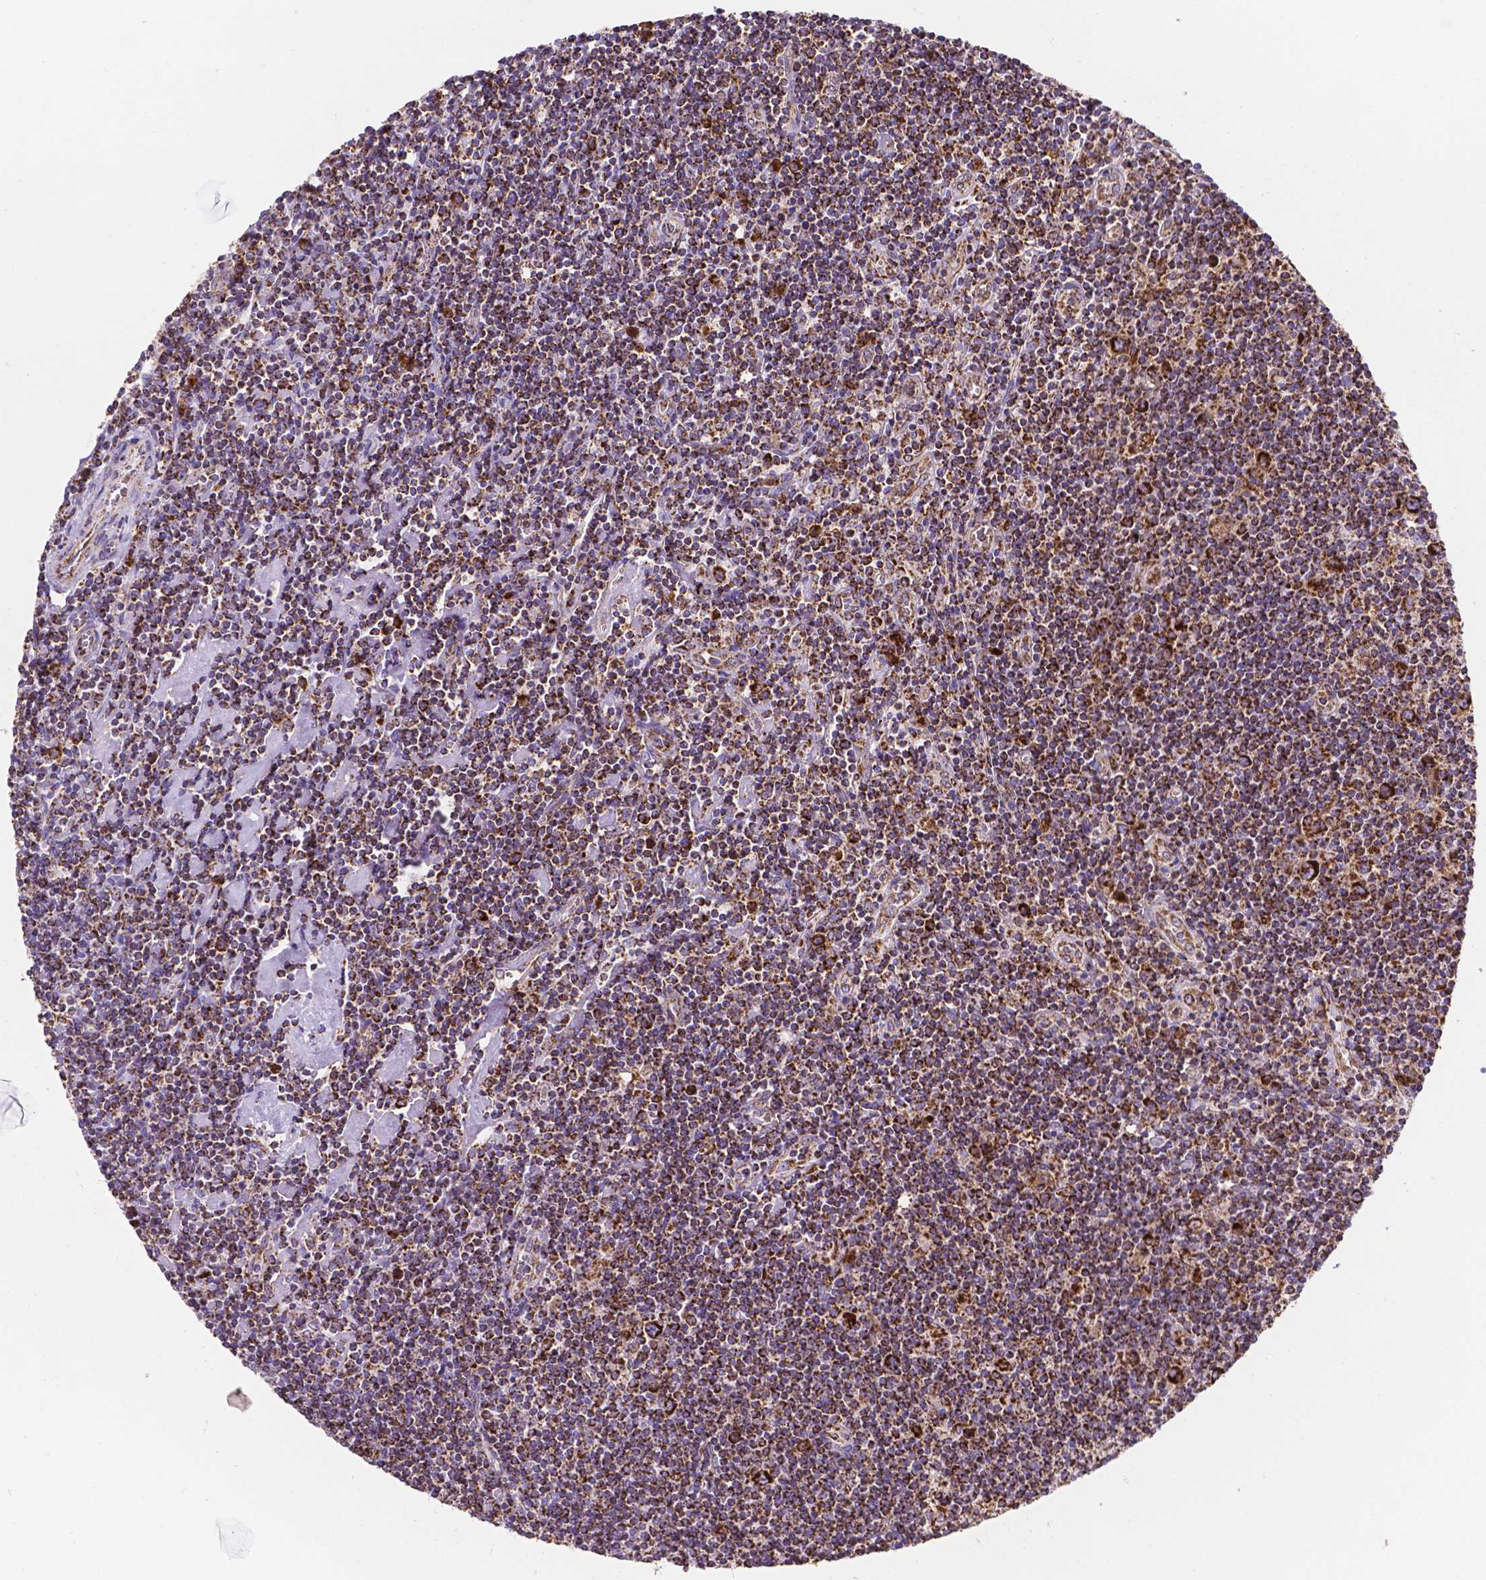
{"staining": {"intensity": "strong", "quantity": ">75%", "location": "cytoplasmic/membranous"}, "tissue": "lymphoma", "cell_type": "Tumor cells", "image_type": "cancer", "snomed": [{"axis": "morphology", "description": "Hodgkin's disease, NOS"}, {"axis": "topography", "description": "Lymph node"}], "caption": "The image demonstrates immunohistochemical staining of lymphoma. There is strong cytoplasmic/membranous expression is appreciated in about >75% of tumor cells.", "gene": "HSPD1", "patient": {"sex": "male", "age": 40}}